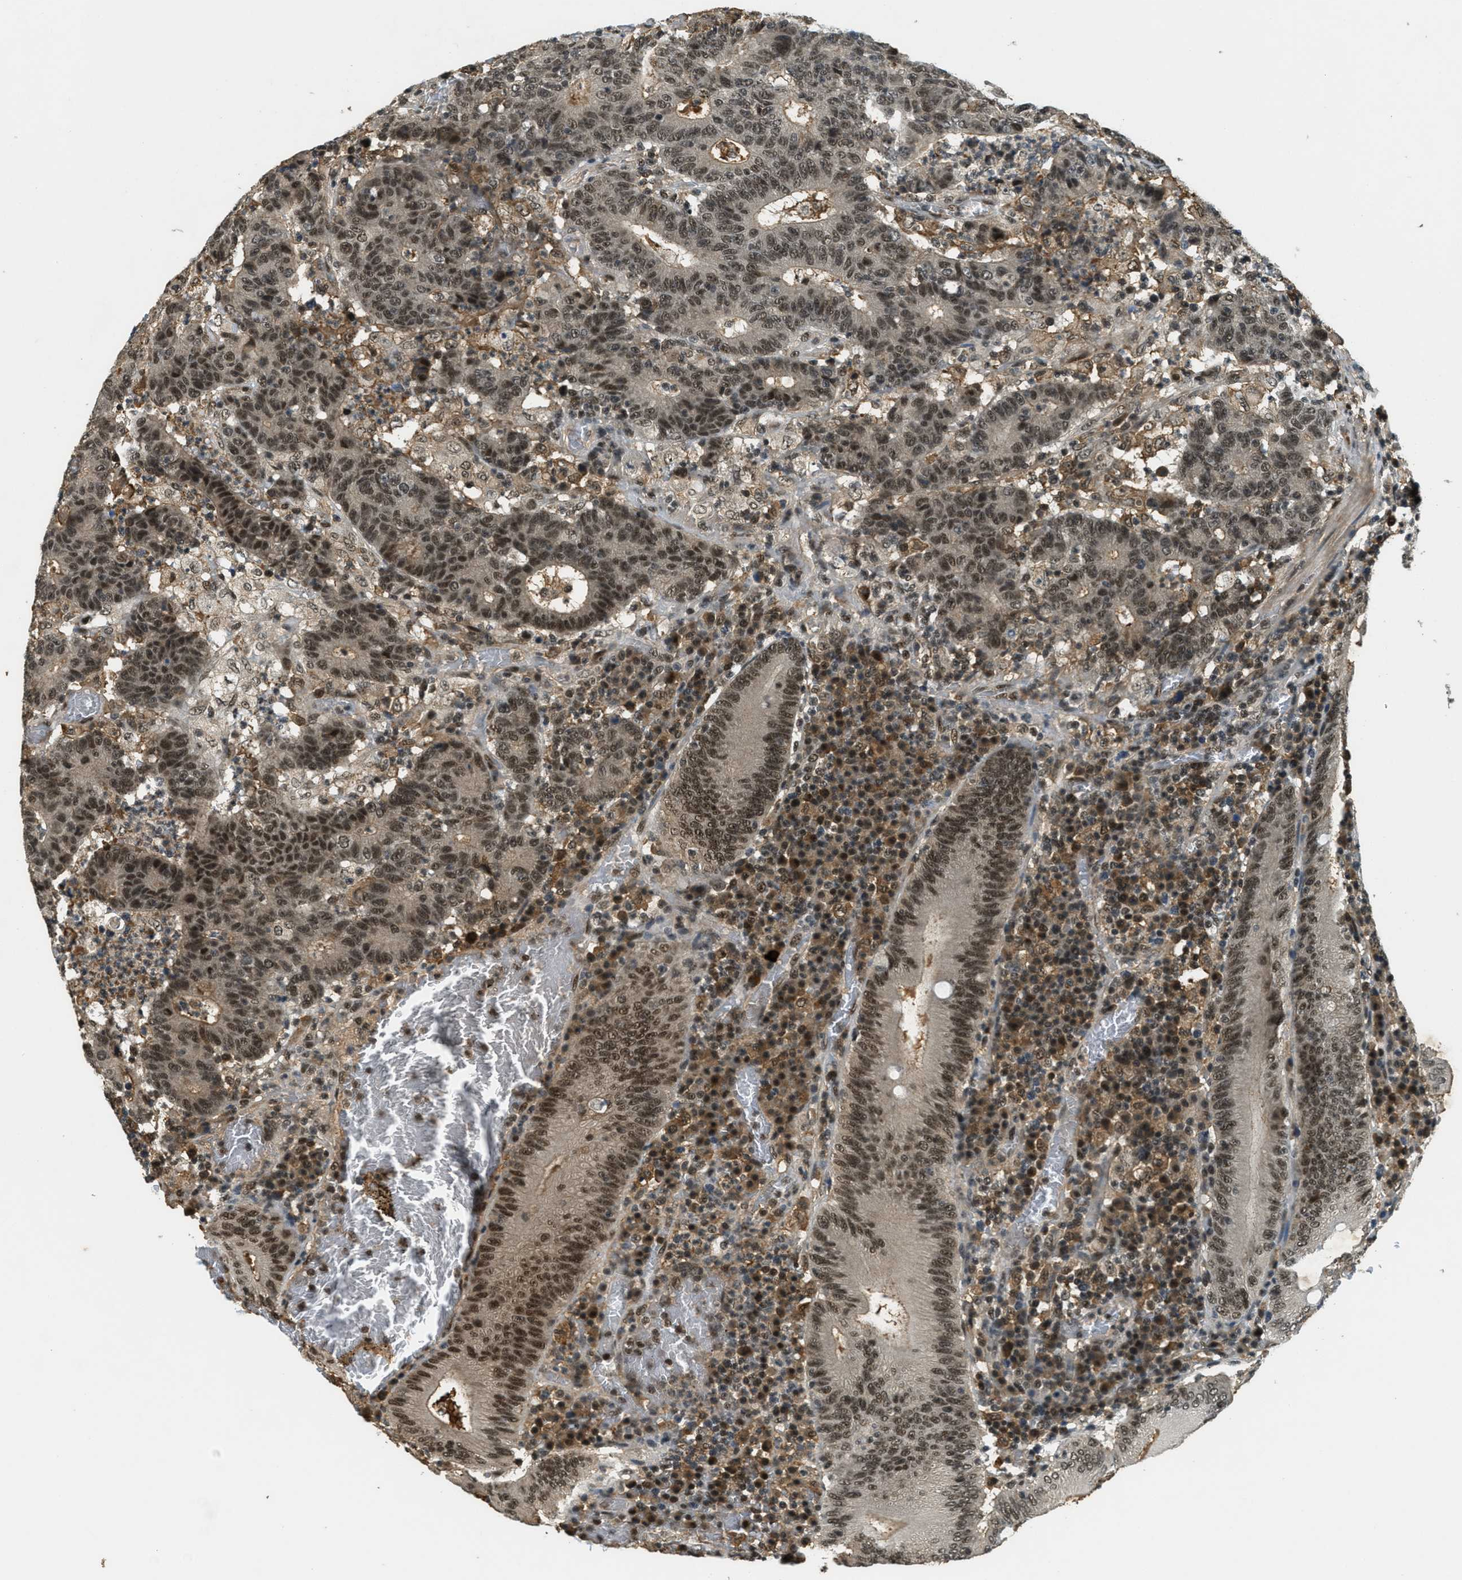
{"staining": {"intensity": "strong", "quantity": ">75%", "location": "cytoplasmic/membranous,nuclear"}, "tissue": "colorectal cancer", "cell_type": "Tumor cells", "image_type": "cancer", "snomed": [{"axis": "morphology", "description": "Normal tissue, NOS"}, {"axis": "morphology", "description": "Adenocarcinoma, NOS"}, {"axis": "topography", "description": "Colon"}], "caption": "A histopathology image of colorectal cancer stained for a protein demonstrates strong cytoplasmic/membranous and nuclear brown staining in tumor cells.", "gene": "ZNF148", "patient": {"sex": "female", "age": 75}}